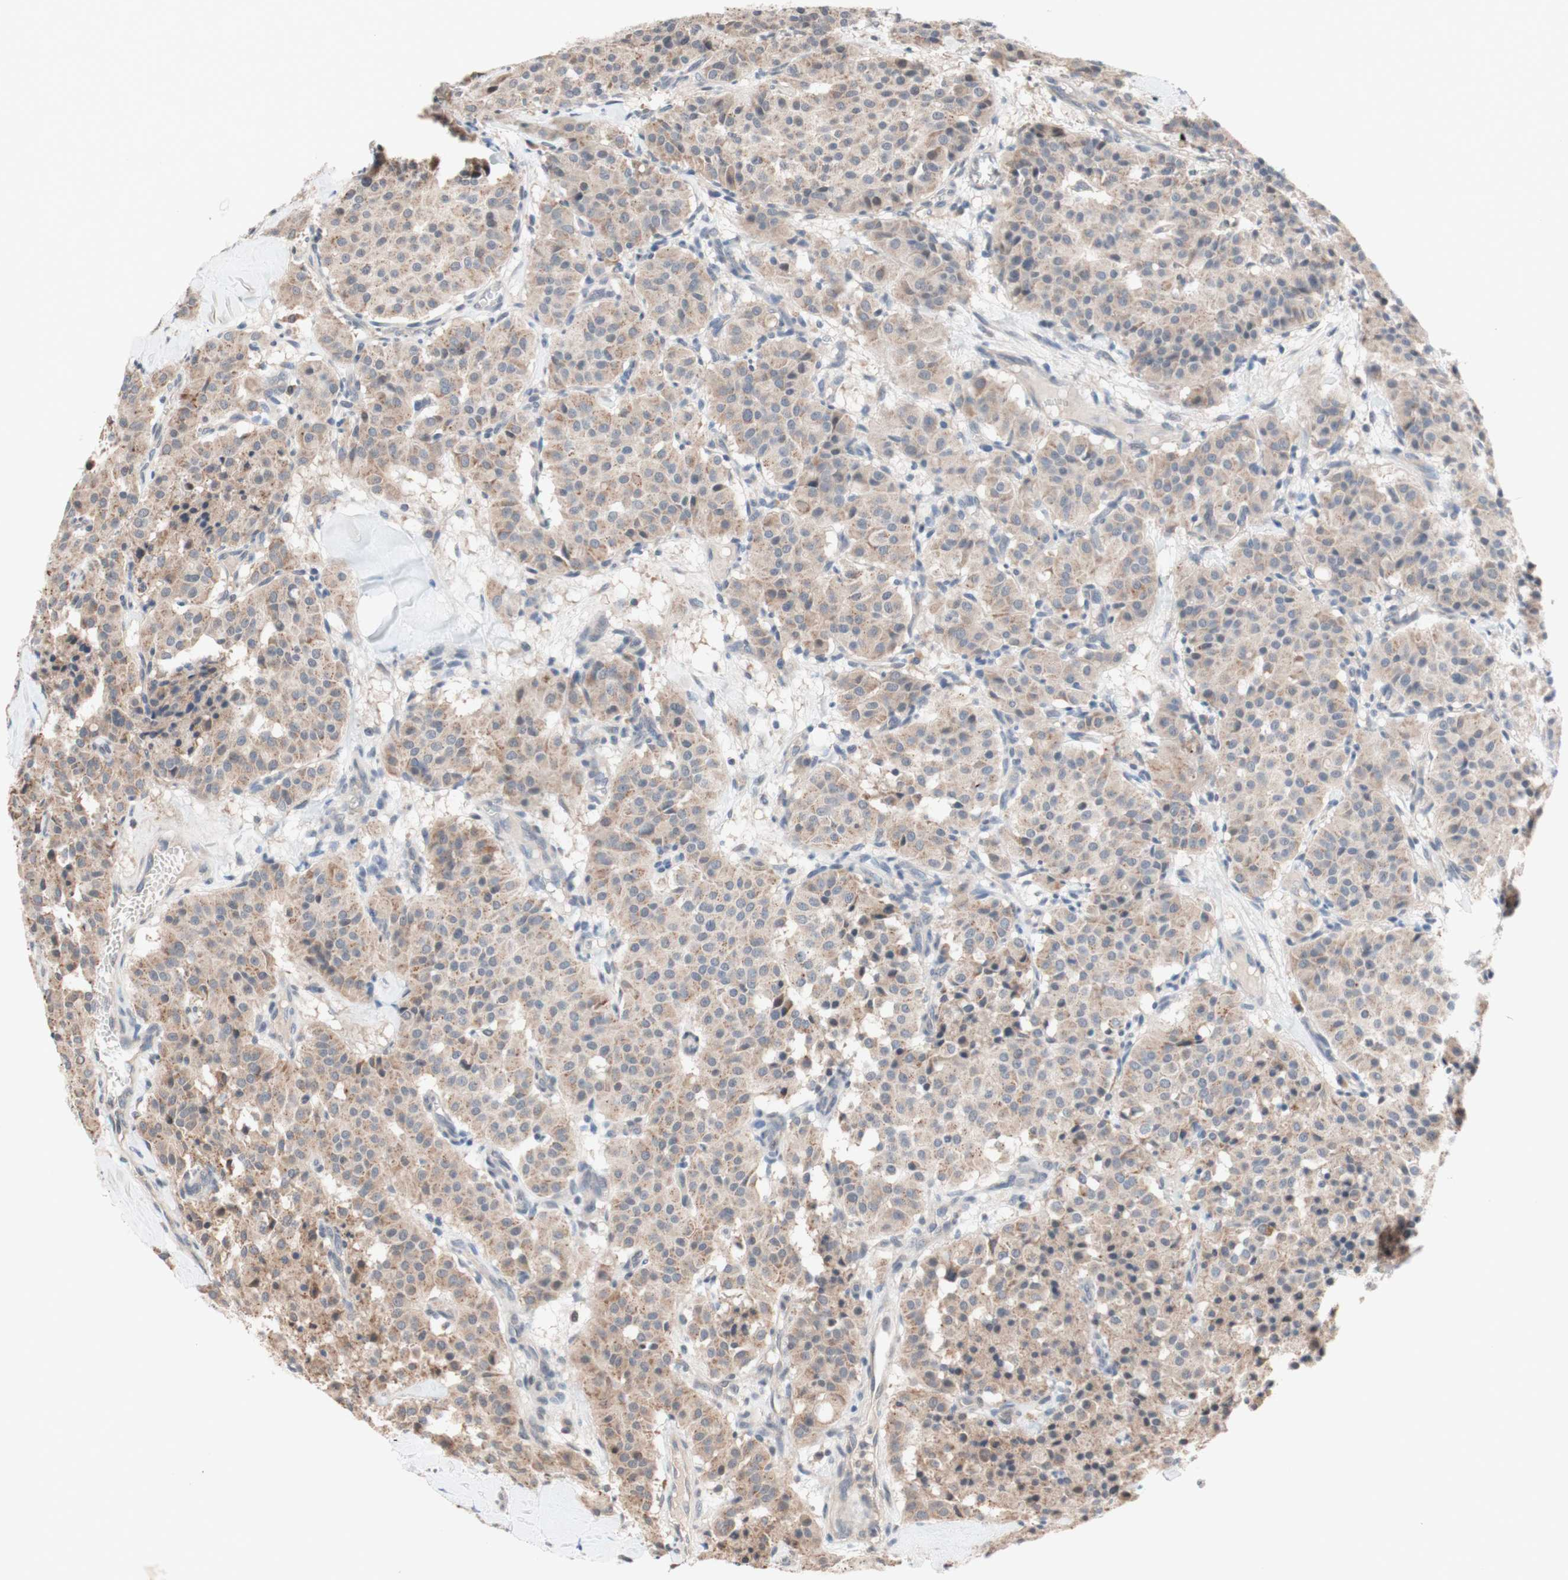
{"staining": {"intensity": "weak", "quantity": ">75%", "location": "cytoplasmic/membranous"}, "tissue": "carcinoid", "cell_type": "Tumor cells", "image_type": "cancer", "snomed": [{"axis": "morphology", "description": "Carcinoid, malignant, NOS"}, {"axis": "topography", "description": "Lung"}], "caption": "Tumor cells display weak cytoplasmic/membranous expression in about >75% of cells in carcinoid. The staining is performed using DAB (3,3'-diaminobenzidine) brown chromogen to label protein expression. The nuclei are counter-stained blue using hematoxylin.", "gene": "CD55", "patient": {"sex": "male", "age": 30}}